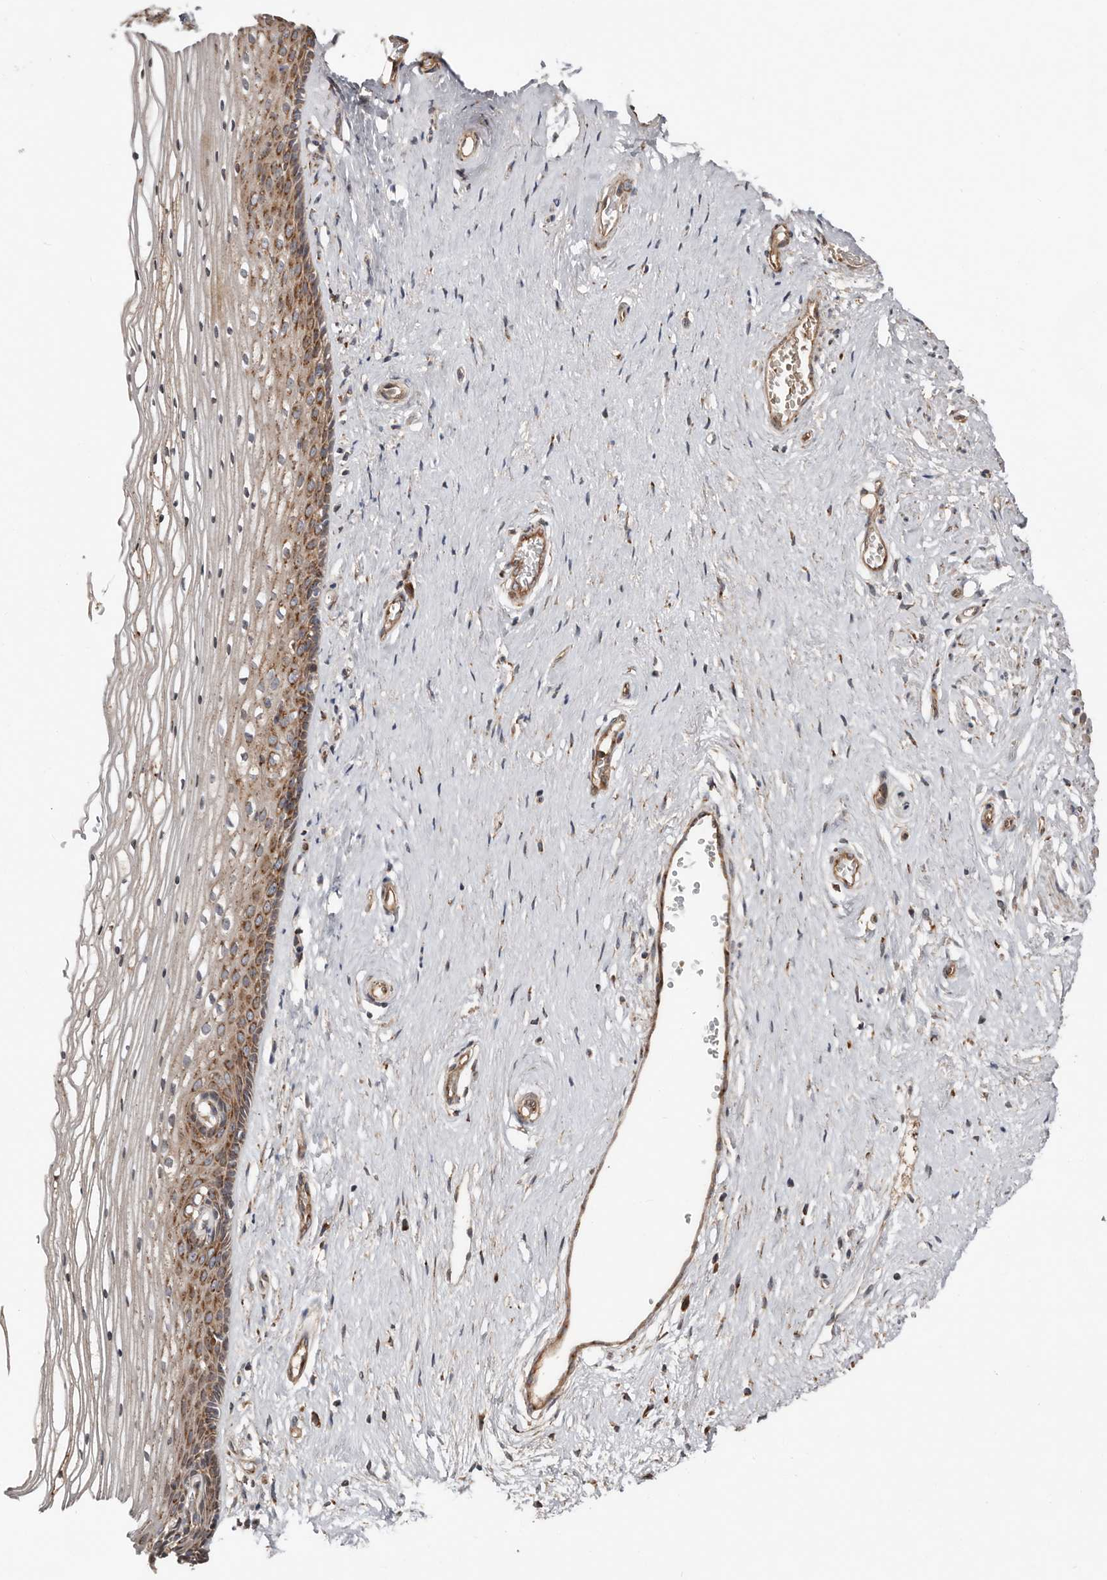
{"staining": {"intensity": "moderate", "quantity": ">75%", "location": "cytoplasmic/membranous"}, "tissue": "vagina", "cell_type": "Squamous epithelial cells", "image_type": "normal", "snomed": [{"axis": "morphology", "description": "Normal tissue, NOS"}, {"axis": "topography", "description": "Vagina"}], "caption": "Immunohistochemistry (IHC) of normal human vagina demonstrates medium levels of moderate cytoplasmic/membranous expression in about >75% of squamous epithelial cells.", "gene": "COG1", "patient": {"sex": "female", "age": 46}}